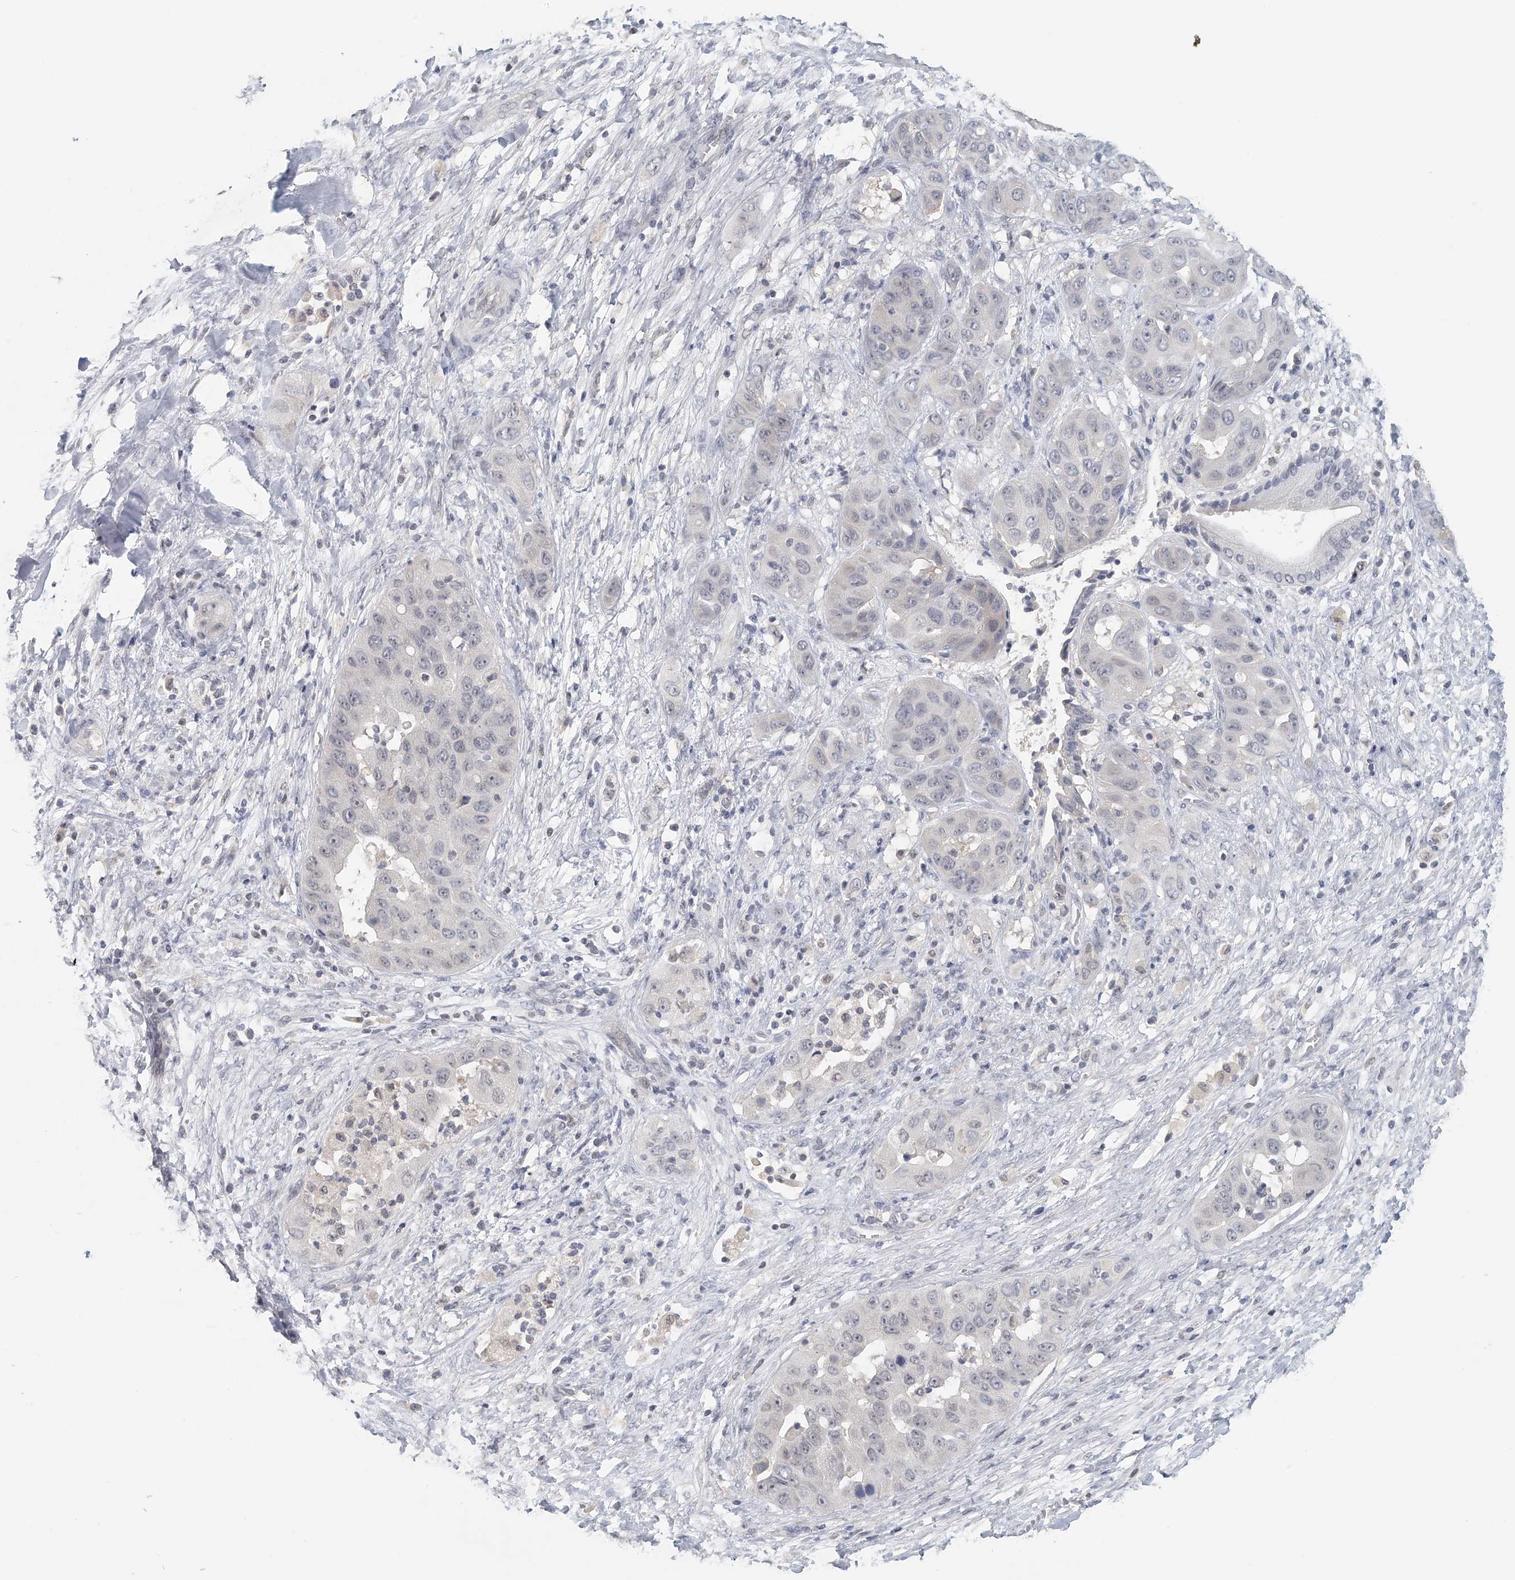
{"staining": {"intensity": "negative", "quantity": "none", "location": "none"}, "tissue": "liver cancer", "cell_type": "Tumor cells", "image_type": "cancer", "snomed": [{"axis": "morphology", "description": "Cholangiocarcinoma"}, {"axis": "topography", "description": "Liver"}], "caption": "The image demonstrates no staining of tumor cells in liver cancer (cholangiocarcinoma). (DAB (3,3'-diaminobenzidine) immunohistochemistry, high magnification).", "gene": "DDX43", "patient": {"sex": "female", "age": 52}}